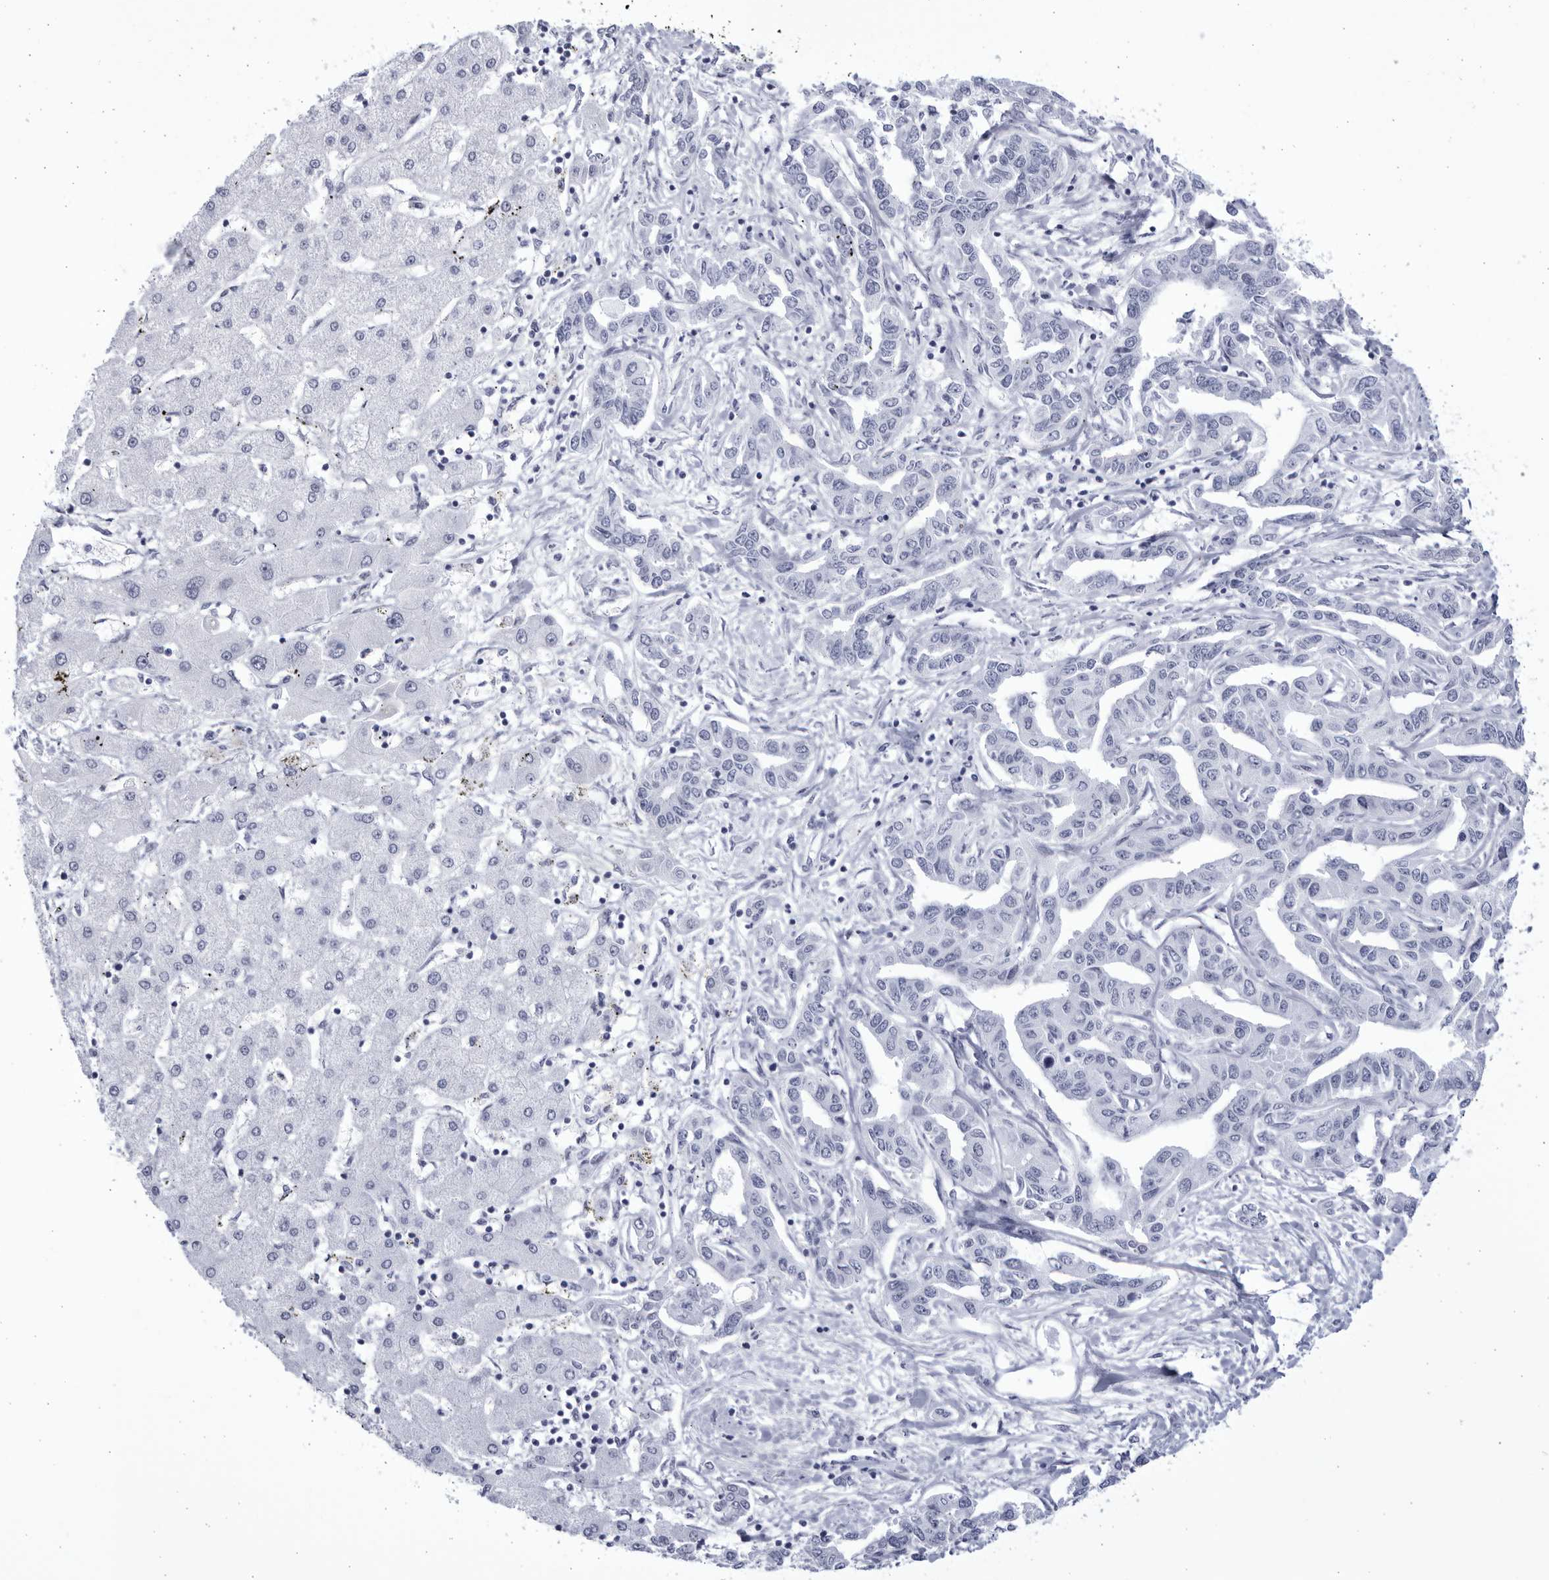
{"staining": {"intensity": "negative", "quantity": "none", "location": "none"}, "tissue": "liver cancer", "cell_type": "Tumor cells", "image_type": "cancer", "snomed": [{"axis": "morphology", "description": "Cholangiocarcinoma"}, {"axis": "topography", "description": "Liver"}], "caption": "Immunohistochemistry photomicrograph of neoplastic tissue: liver cancer (cholangiocarcinoma) stained with DAB (3,3'-diaminobenzidine) demonstrates no significant protein positivity in tumor cells.", "gene": "CCDC181", "patient": {"sex": "male", "age": 59}}